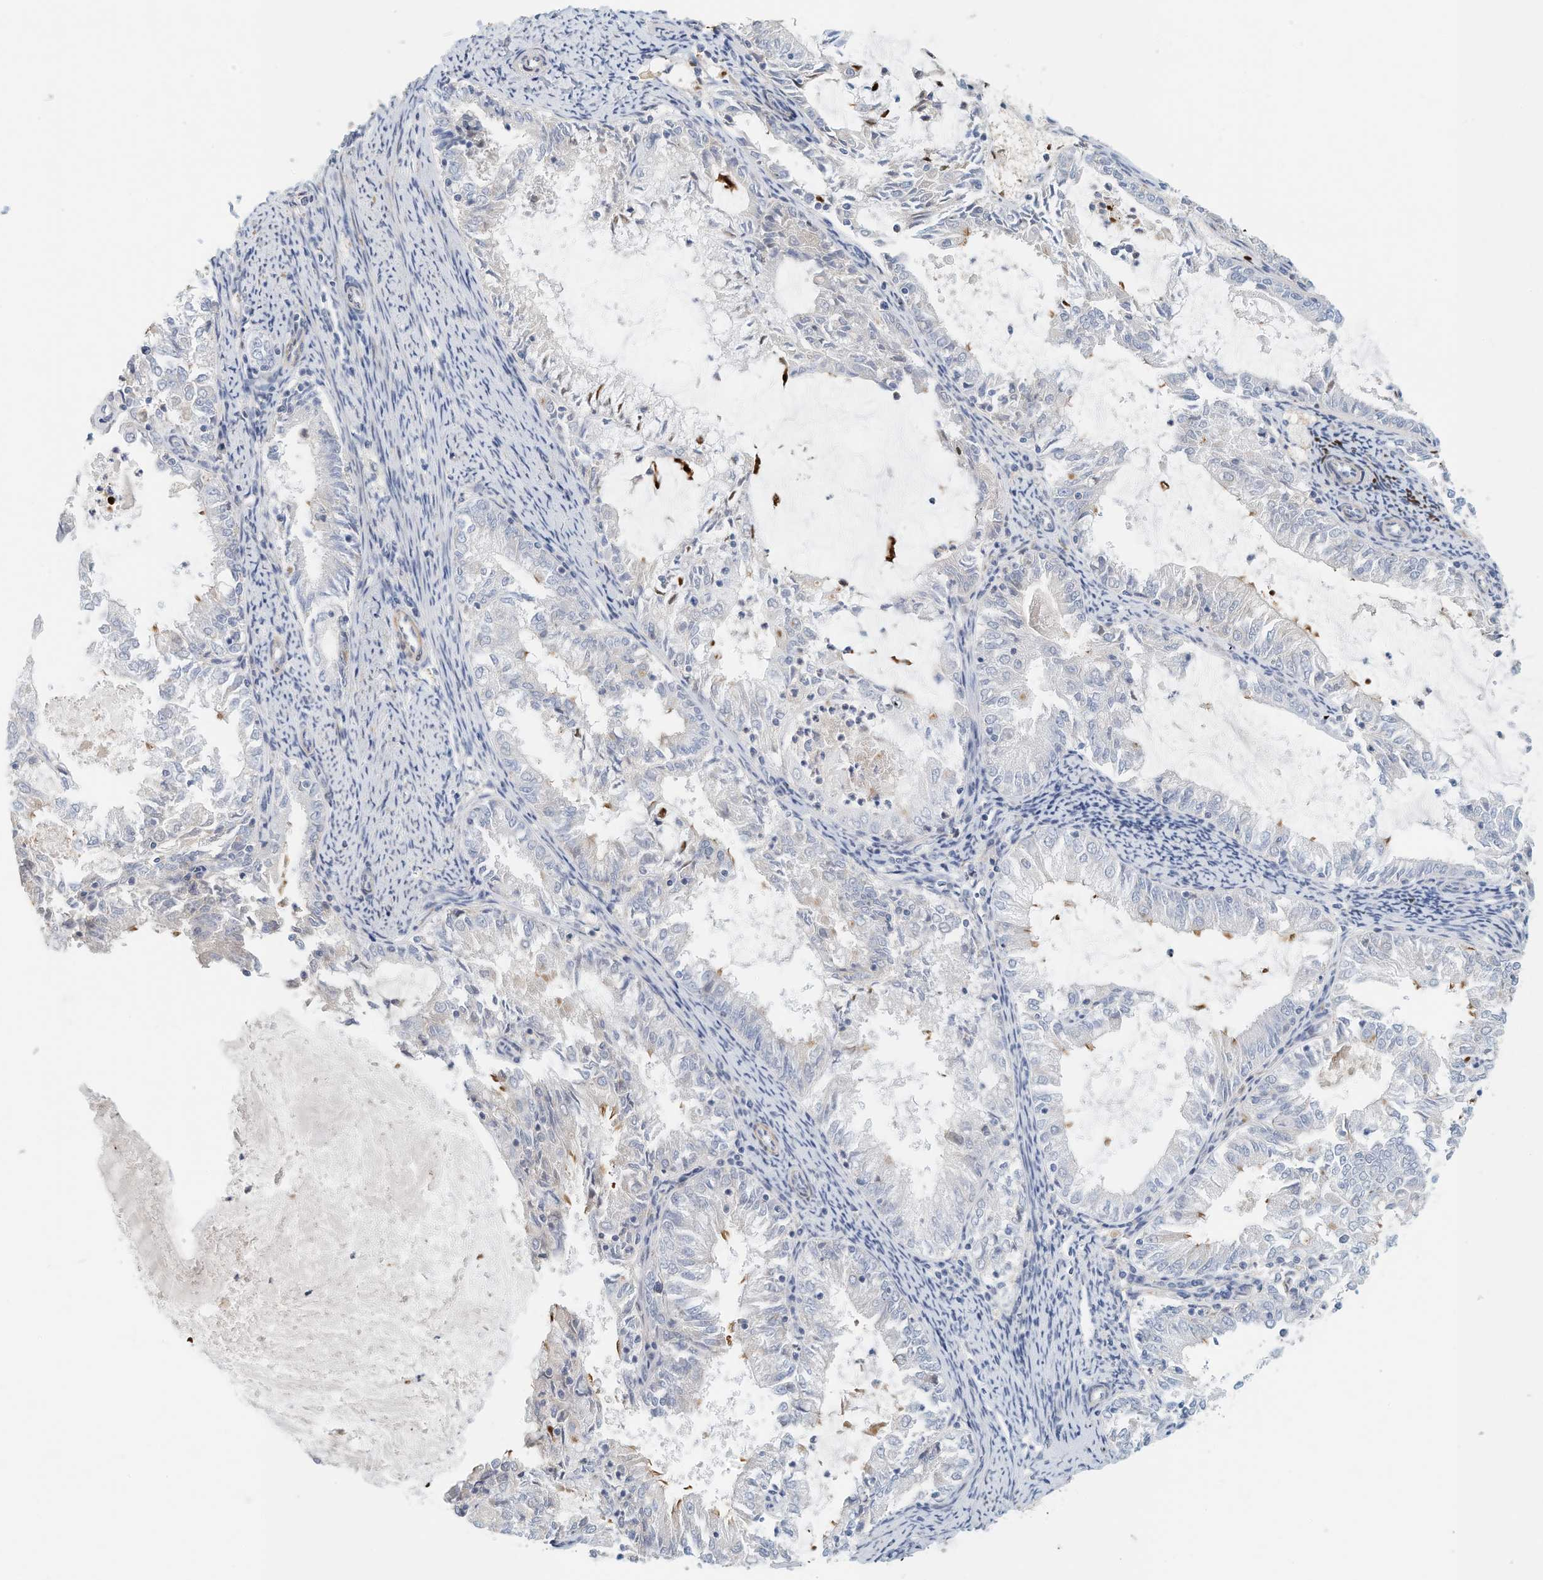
{"staining": {"intensity": "negative", "quantity": "none", "location": "none"}, "tissue": "endometrial cancer", "cell_type": "Tumor cells", "image_type": "cancer", "snomed": [{"axis": "morphology", "description": "Adenocarcinoma, NOS"}, {"axis": "topography", "description": "Endometrium"}], "caption": "DAB immunohistochemical staining of human adenocarcinoma (endometrial) reveals no significant positivity in tumor cells.", "gene": "MICAL1", "patient": {"sex": "female", "age": 57}}